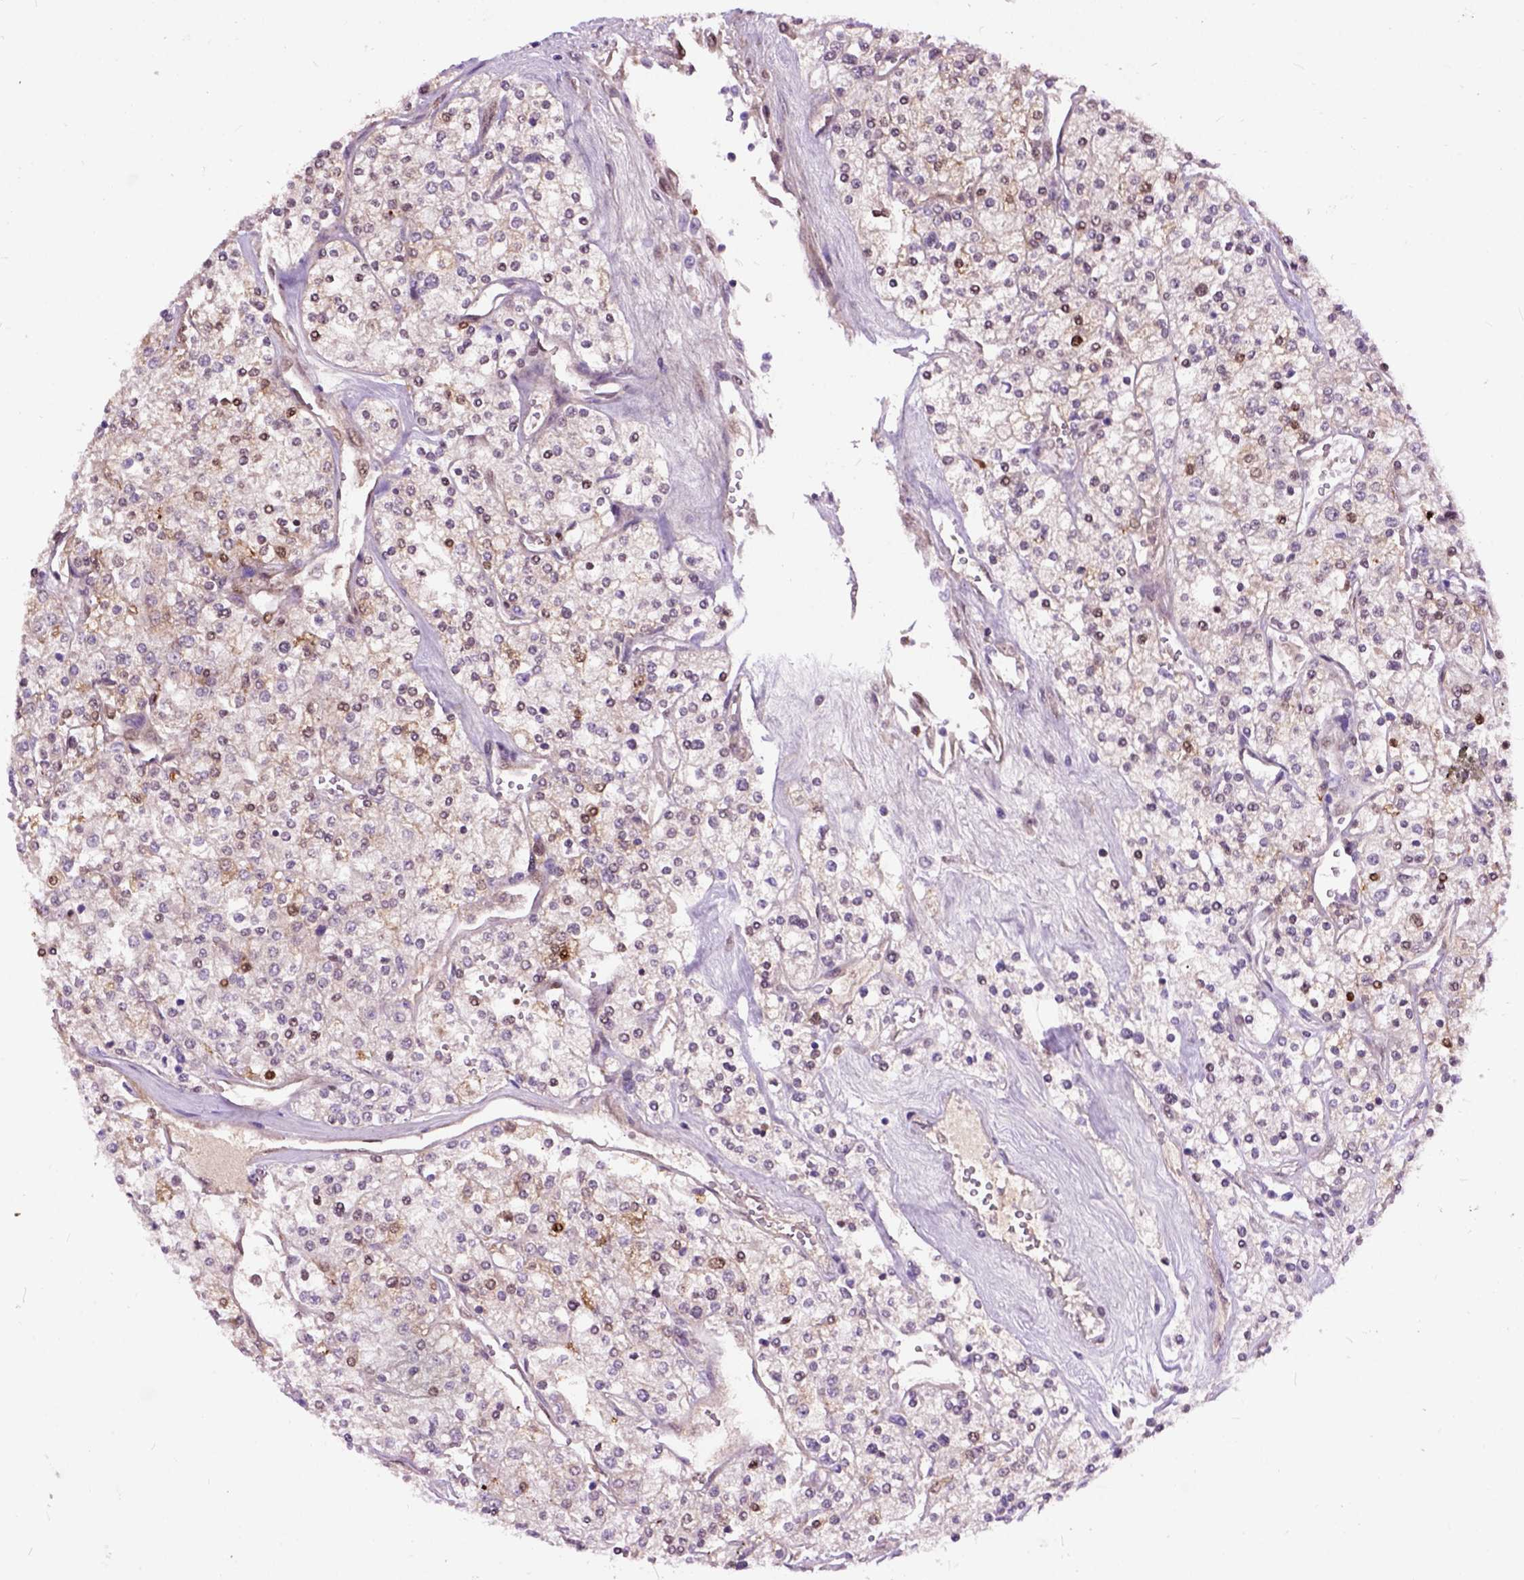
{"staining": {"intensity": "moderate", "quantity": "<25%", "location": "nuclear"}, "tissue": "renal cancer", "cell_type": "Tumor cells", "image_type": "cancer", "snomed": [{"axis": "morphology", "description": "Adenocarcinoma, NOS"}, {"axis": "topography", "description": "Kidney"}], "caption": "Tumor cells show moderate nuclear positivity in about <25% of cells in renal adenocarcinoma.", "gene": "MAPT", "patient": {"sex": "male", "age": 80}}